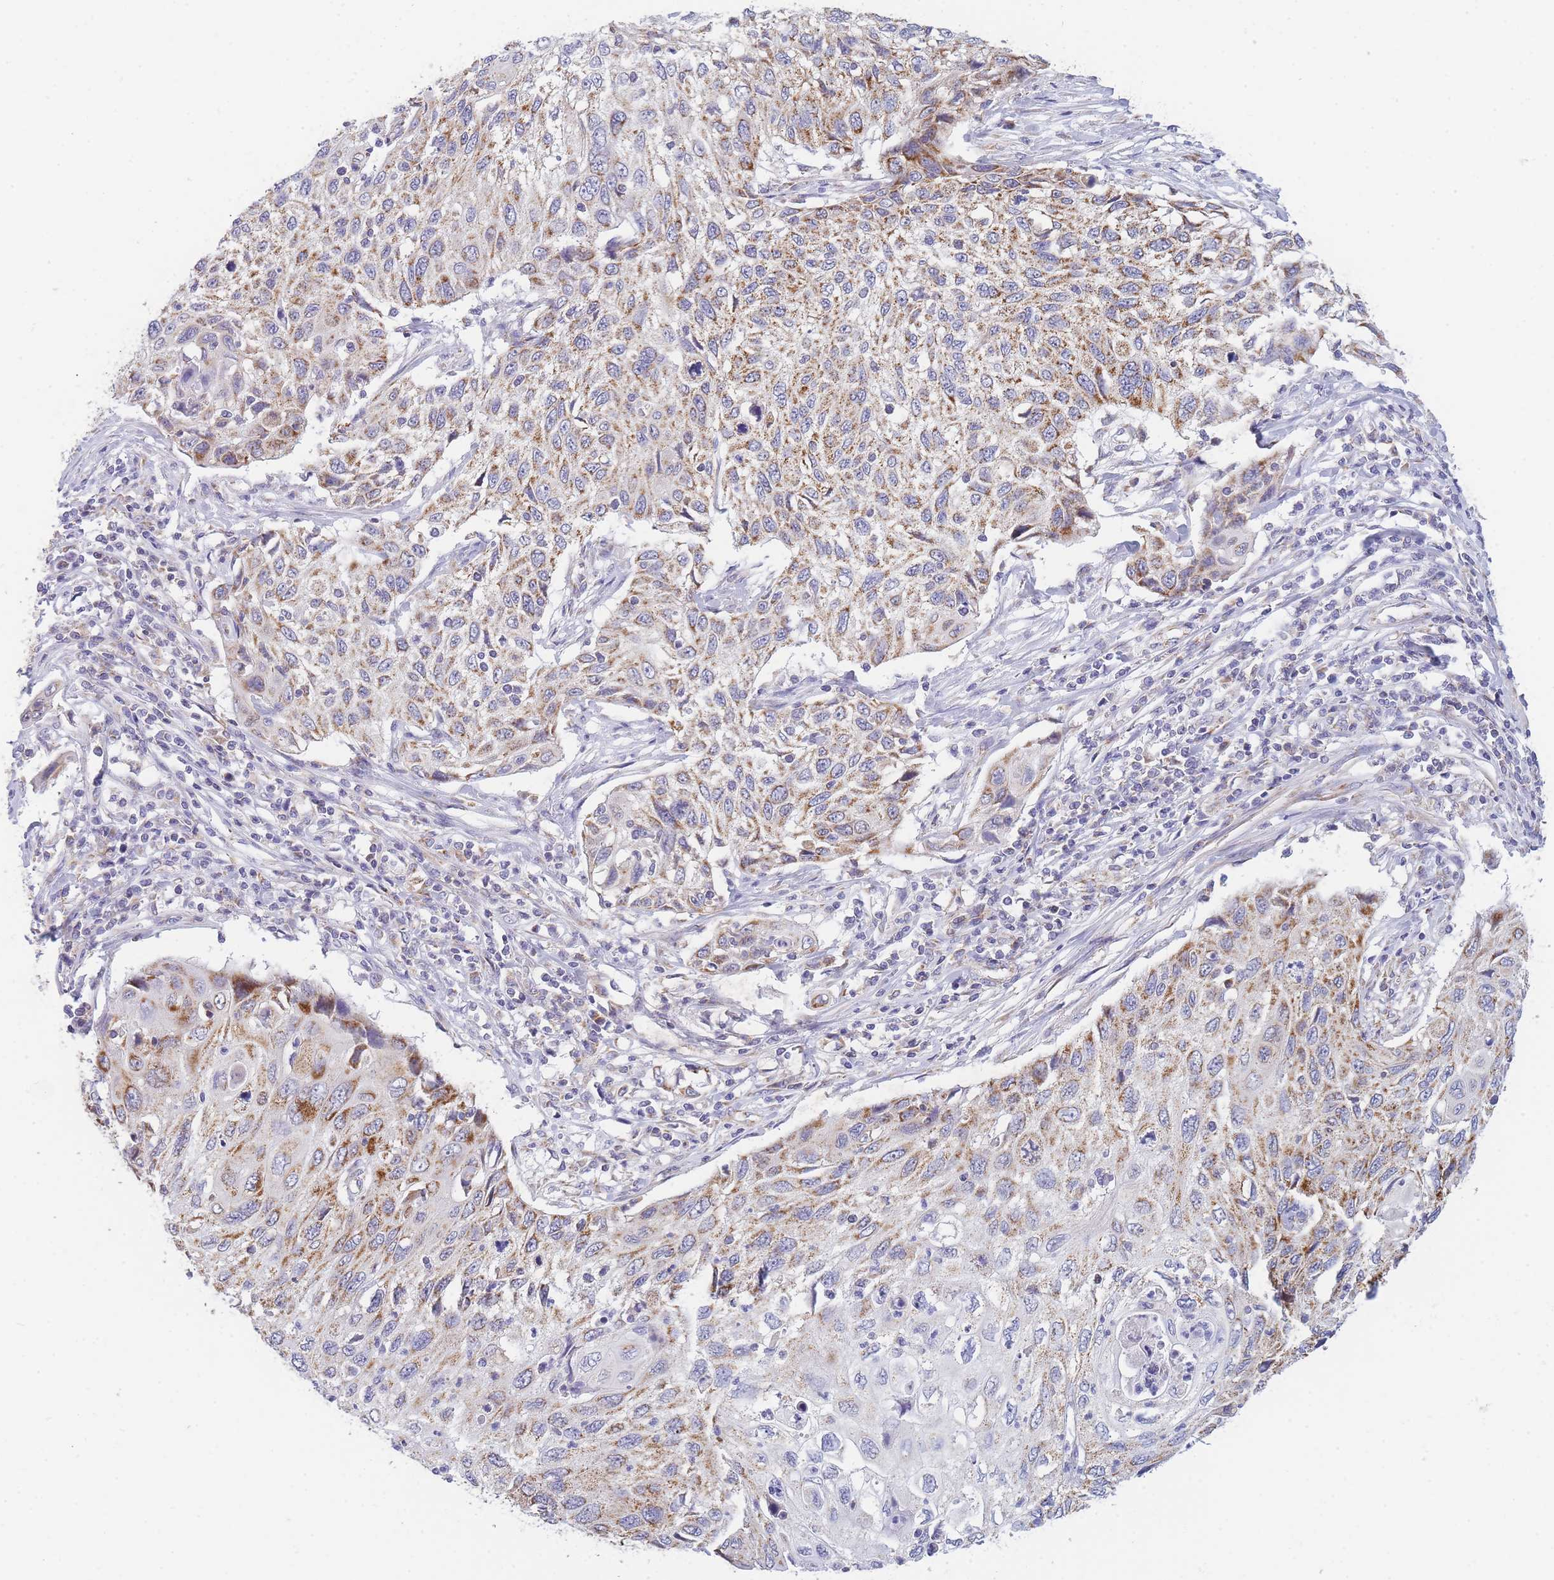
{"staining": {"intensity": "moderate", "quantity": "25%-75%", "location": "cytoplasmic/membranous"}, "tissue": "cervical cancer", "cell_type": "Tumor cells", "image_type": "cancer", "snomed": [{"axis": "morphology", "description": "Squamous cell carcinoma, NOS"}, {"axis": "topography", "description": "Cervix"}], "caption": "Immunohistochemical staining of squamous cell carcinoma (cervical) demonstrates medium levels of moderate cytoplasmic/membranous protein positivity in about 25%-75% of tumor cells.", "gene": "MRPS11", "patient": {"sex": "female", "age": 70}}